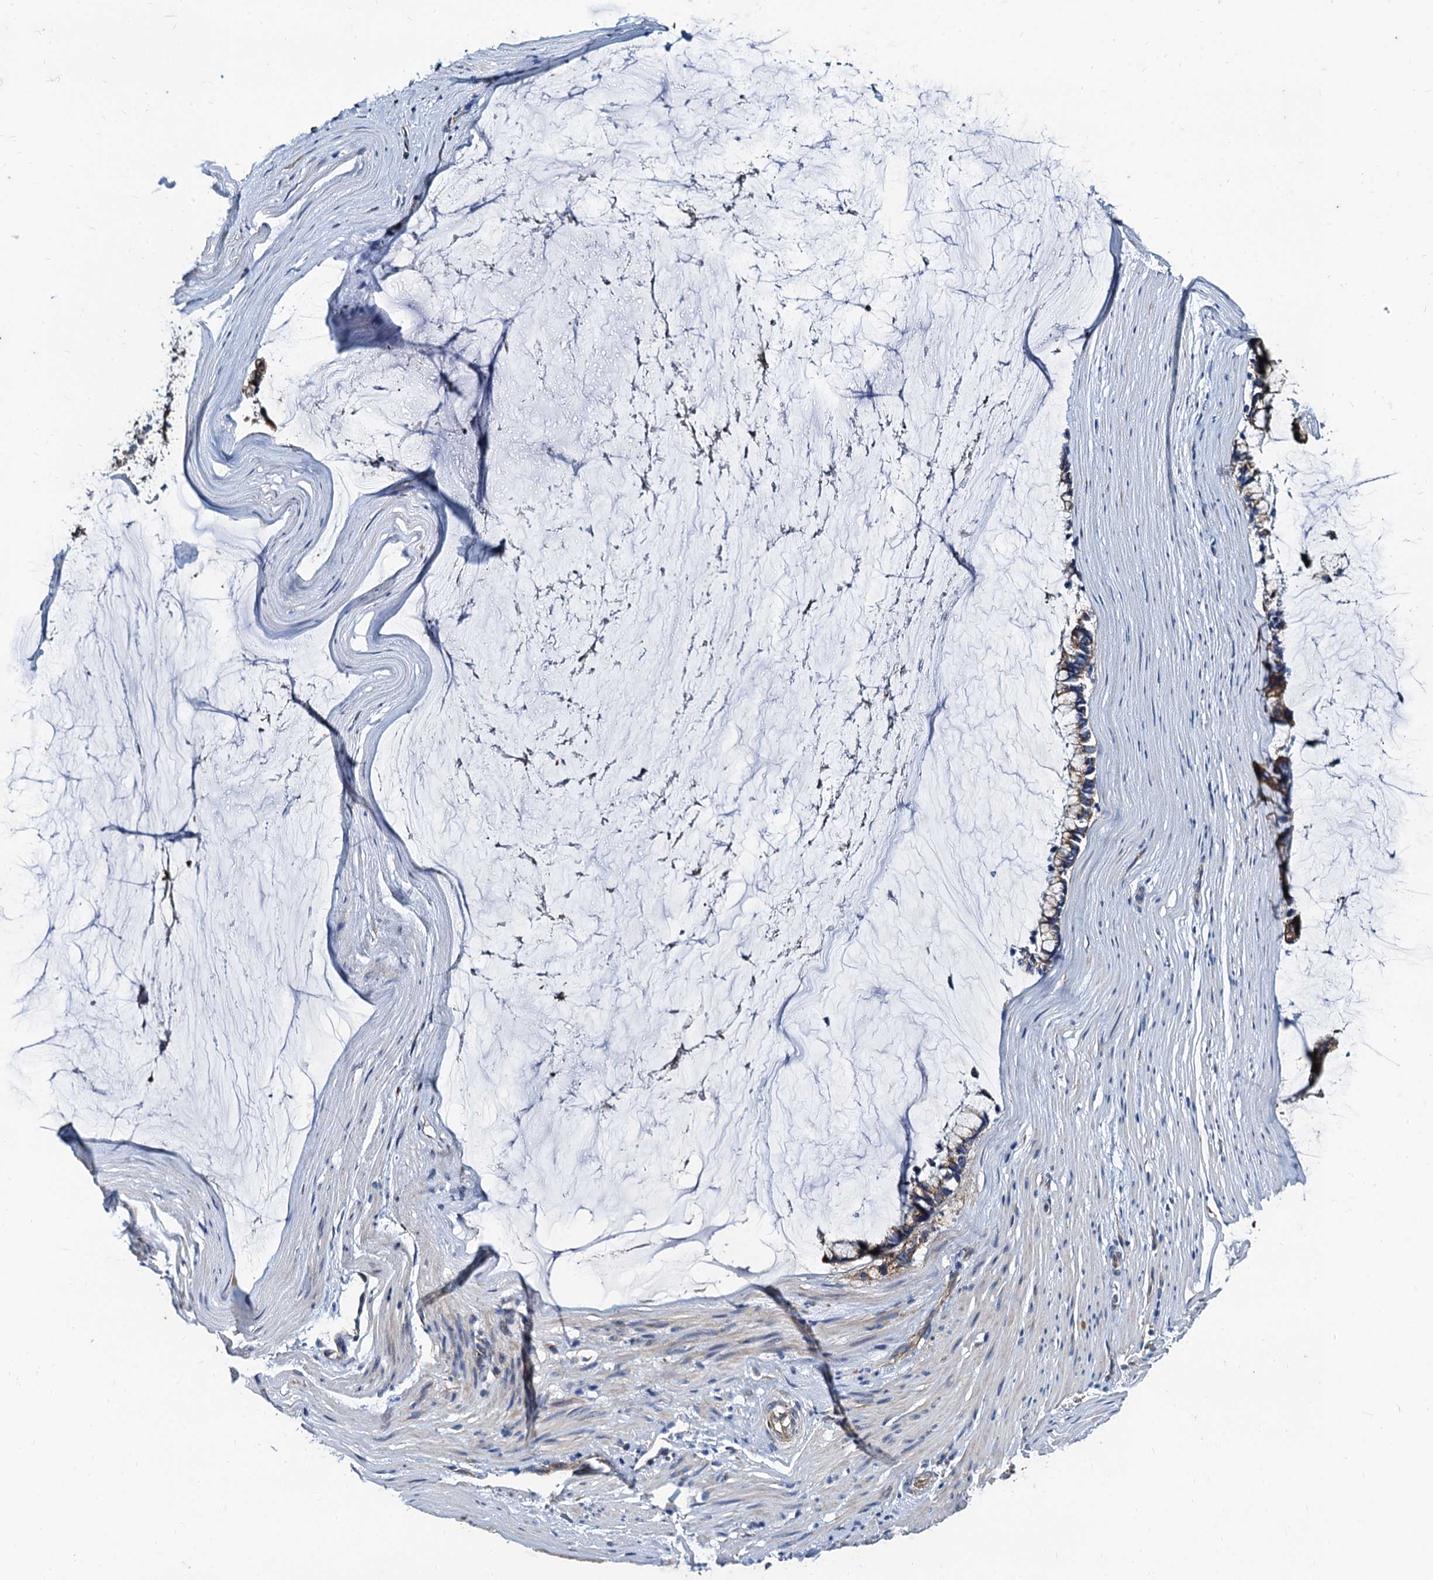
{"staining": {"intensity": "weak", "quantity": ">75%", "location": "cytoplasmic/membranous"}, "tissue": "ovarian cancer", "cell_type": "Tumor cells", "image_type": "cancer", "snomed": [{"axis": "morphology", "description": "Cystadenocarcinoma, mucinous, NOS"}, {"axis": "topography", "description": "Ovary"}], "caption": "IHC image of human ovarian mucinous cystadenocarcinoma stained for a protein (brown), which exhibits low levels of weak cytoplasmic/membranous staining in about >75% of tumor cells.", "gene": "NGRN", "patient": {"sex": "female", "age": 39}}